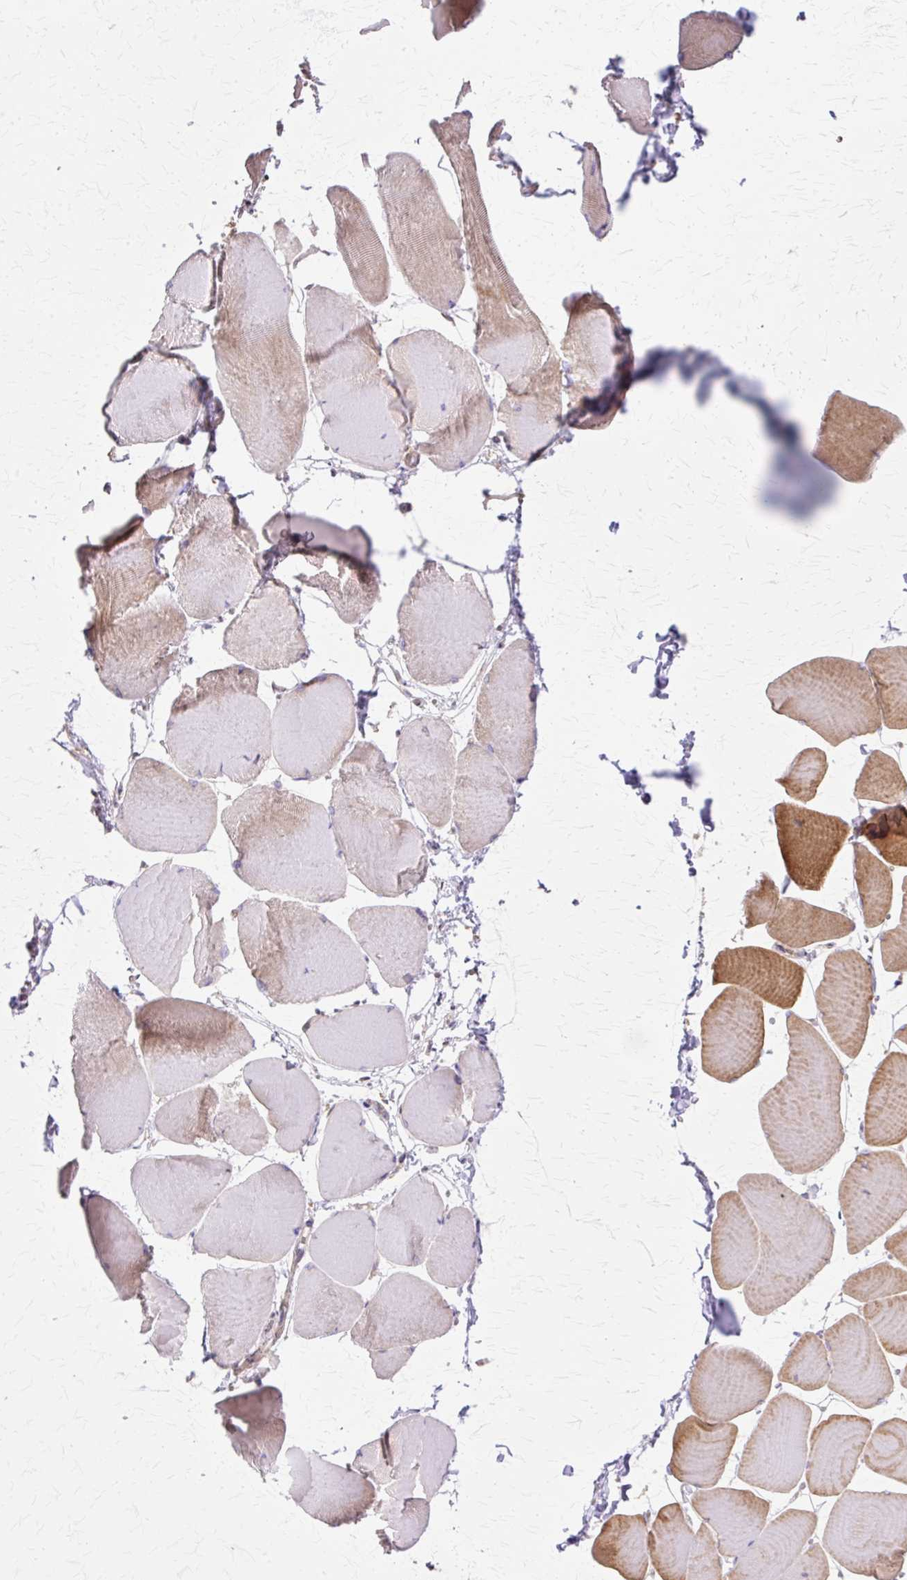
{"staining": {"intensity": "strong", "quantity": "25%-75%", "location": "cytoplasmic/membranous"}, "tissue": "skeletal muscle", "cell_type": "Myocytes", "image_type": "normal", "snomed": [{"axis": "morphology", "description": "Normal tissue, NOS"}, {"axis": "topography", "description": "Skeletal muscle"}], "caption": "IHC staining of normal skeletal muscle, which shows high levels of strong cytoplasmic/membranous staining in approximately 25%-75% of myocytes indicating strong cytoplasmic/membranous protein expression. The staining was performed using DAB (3,3'-diaminobenzidine) (brown) for protein detection and nuclei were counterstained in hematoxylin (blue).", "gene": "COPB1", "patient": {"sex": "male", "age": 25}}